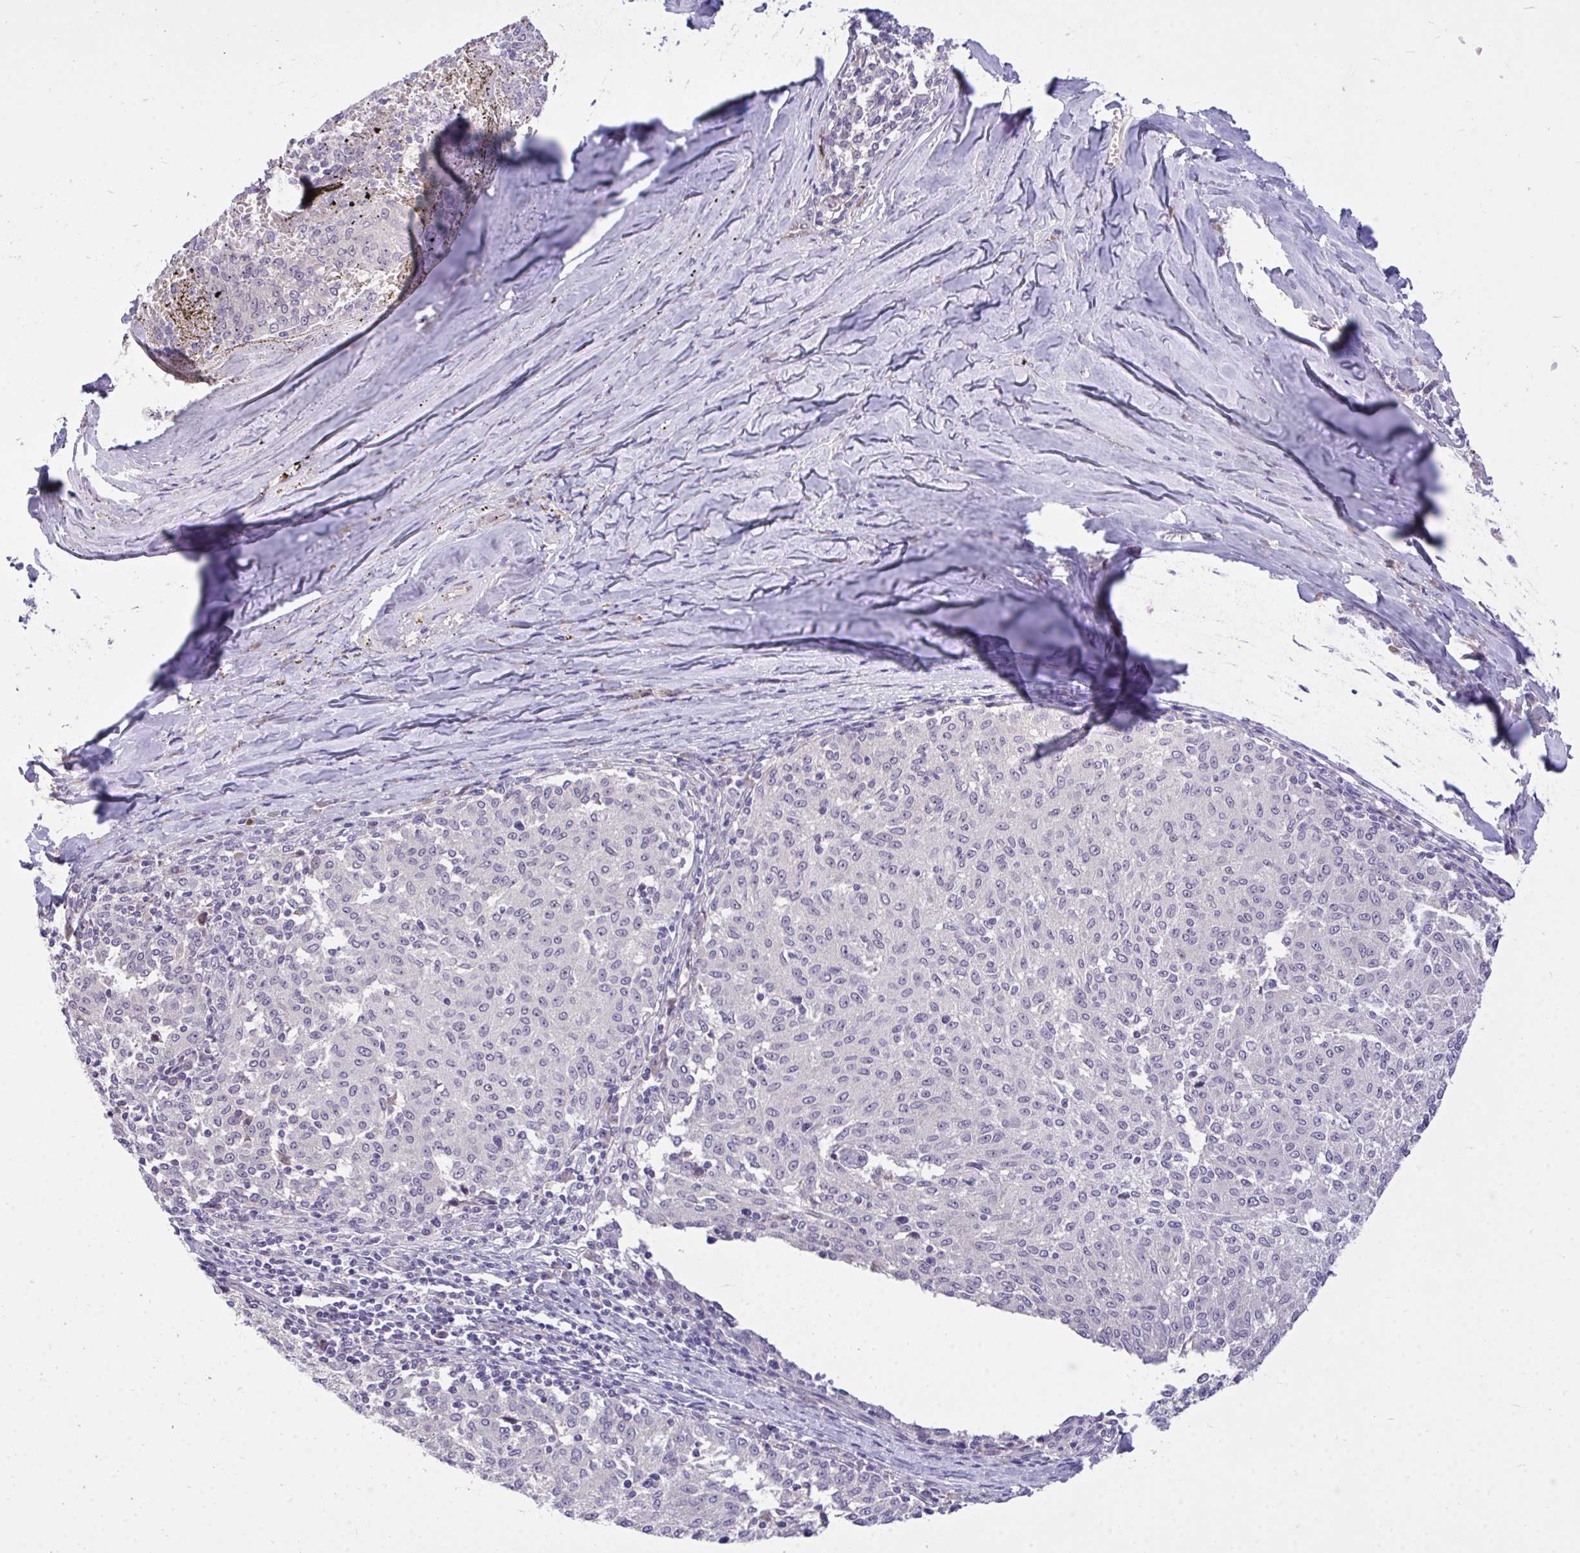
{"staining": {"intensity": "negative", "quantity": "none", "location": "none"}, "tissue": "melanoma", "cell_type": "Tumor cells", "image_type": "cancer", "snomed": [{"axis": "morphology", "description": "Malignant melanoma, NOS"}, {"axis": "topography", "description": "Skin"}], "caption": "A micrograph of human melanoma is negative for staining in tumor cells.", "gene": "HMBOX1", "patient": {"sex": "female", "age": 72}}